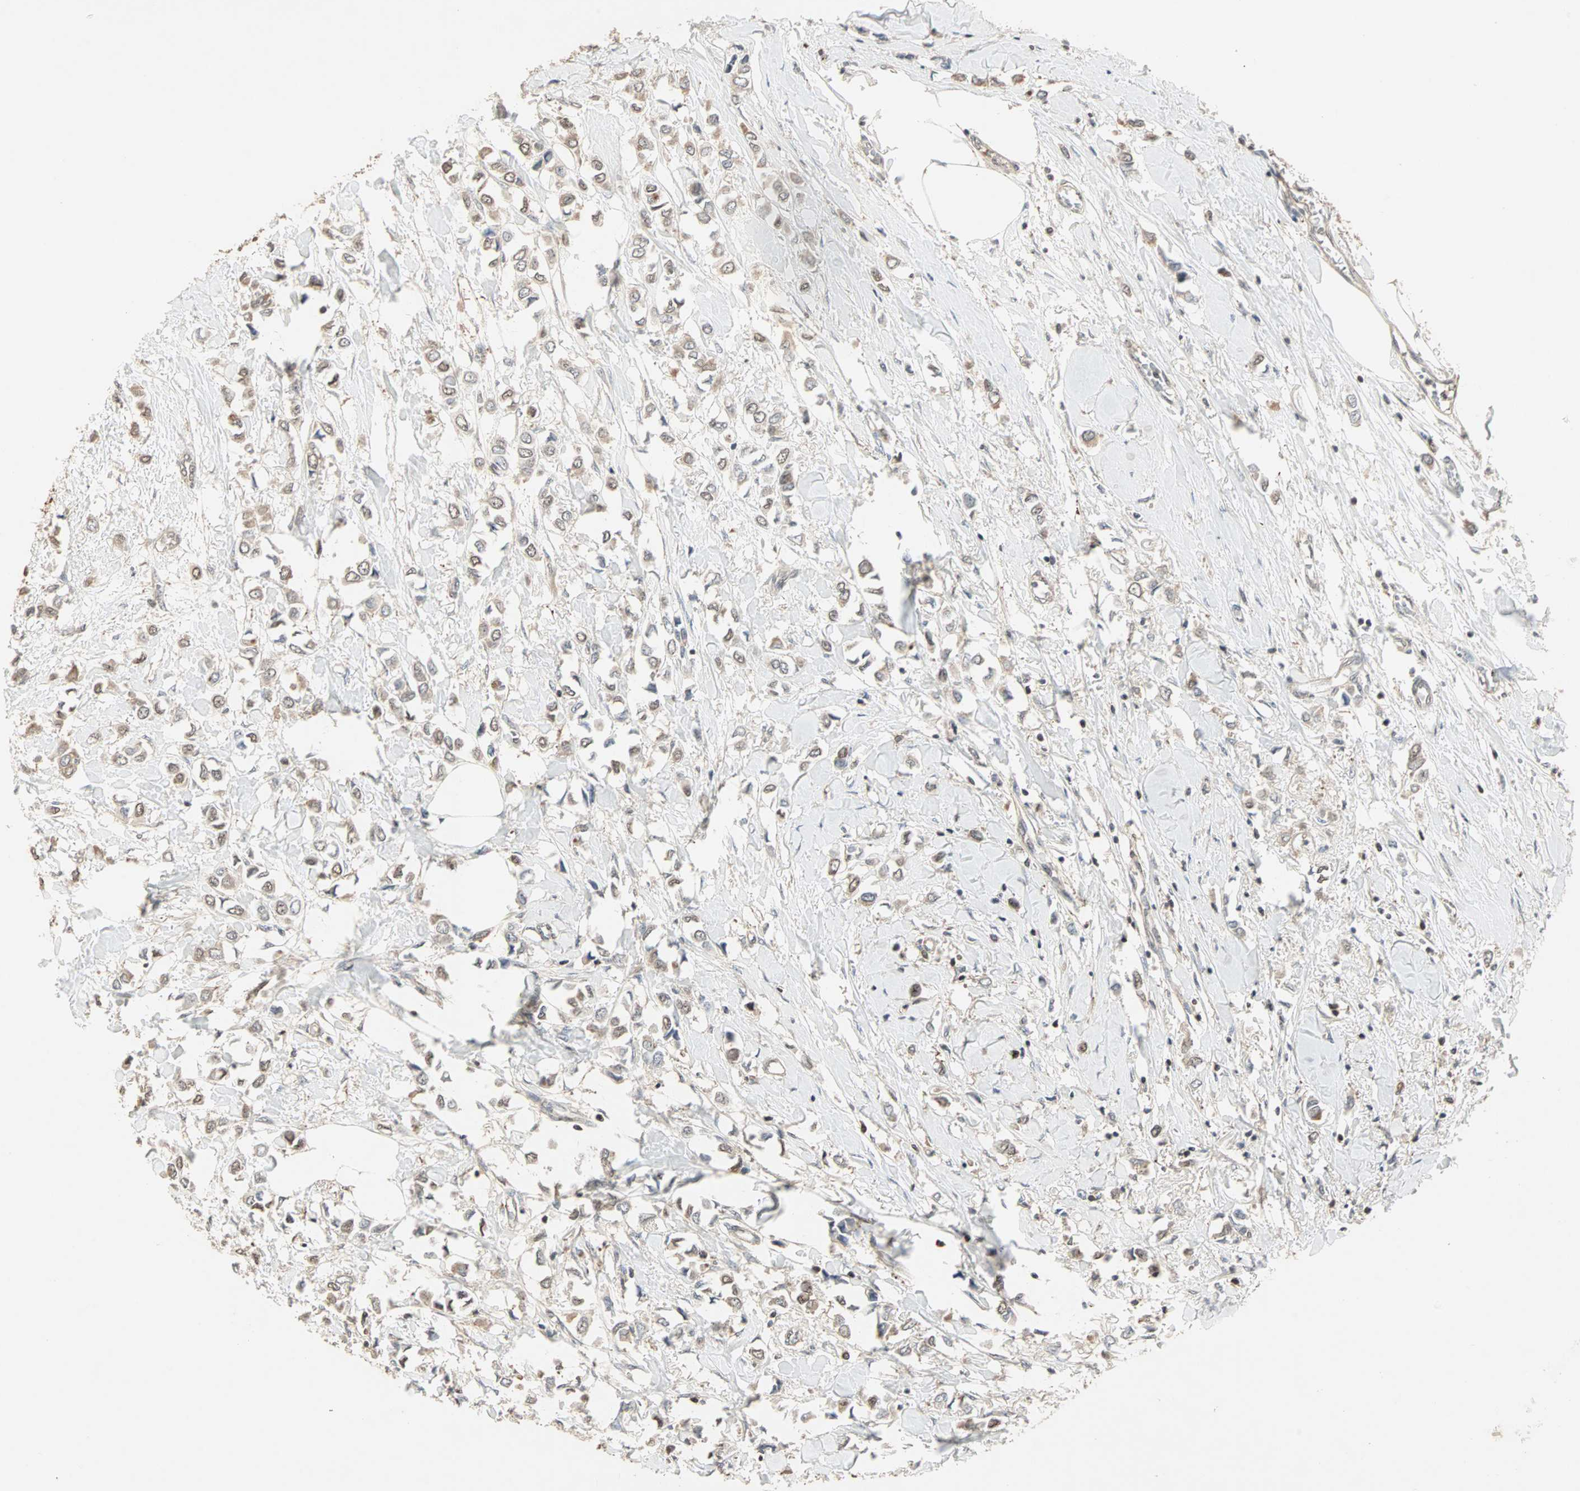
{"staining": {"intensity": "moderate", "quantity": ">75%", "location": "cytoplasmic/membranous"}, "tissue": "breast cancer", "cell_type": "Tumor cells", "image_type": "cancer", "snomed": [{"axis": "morphology", "description": "Lobular carcinoma"}, {"axis": "topography", "description": "Breast"}], "caption": "Breast lobular carcinoma stained with a brown dye exhibits moderate cytoplasmic/membranous positive positivity in approximately >75% of tumor cells.", "gene": "DRG2", "patient": {"sex": "female", "age": 51}}